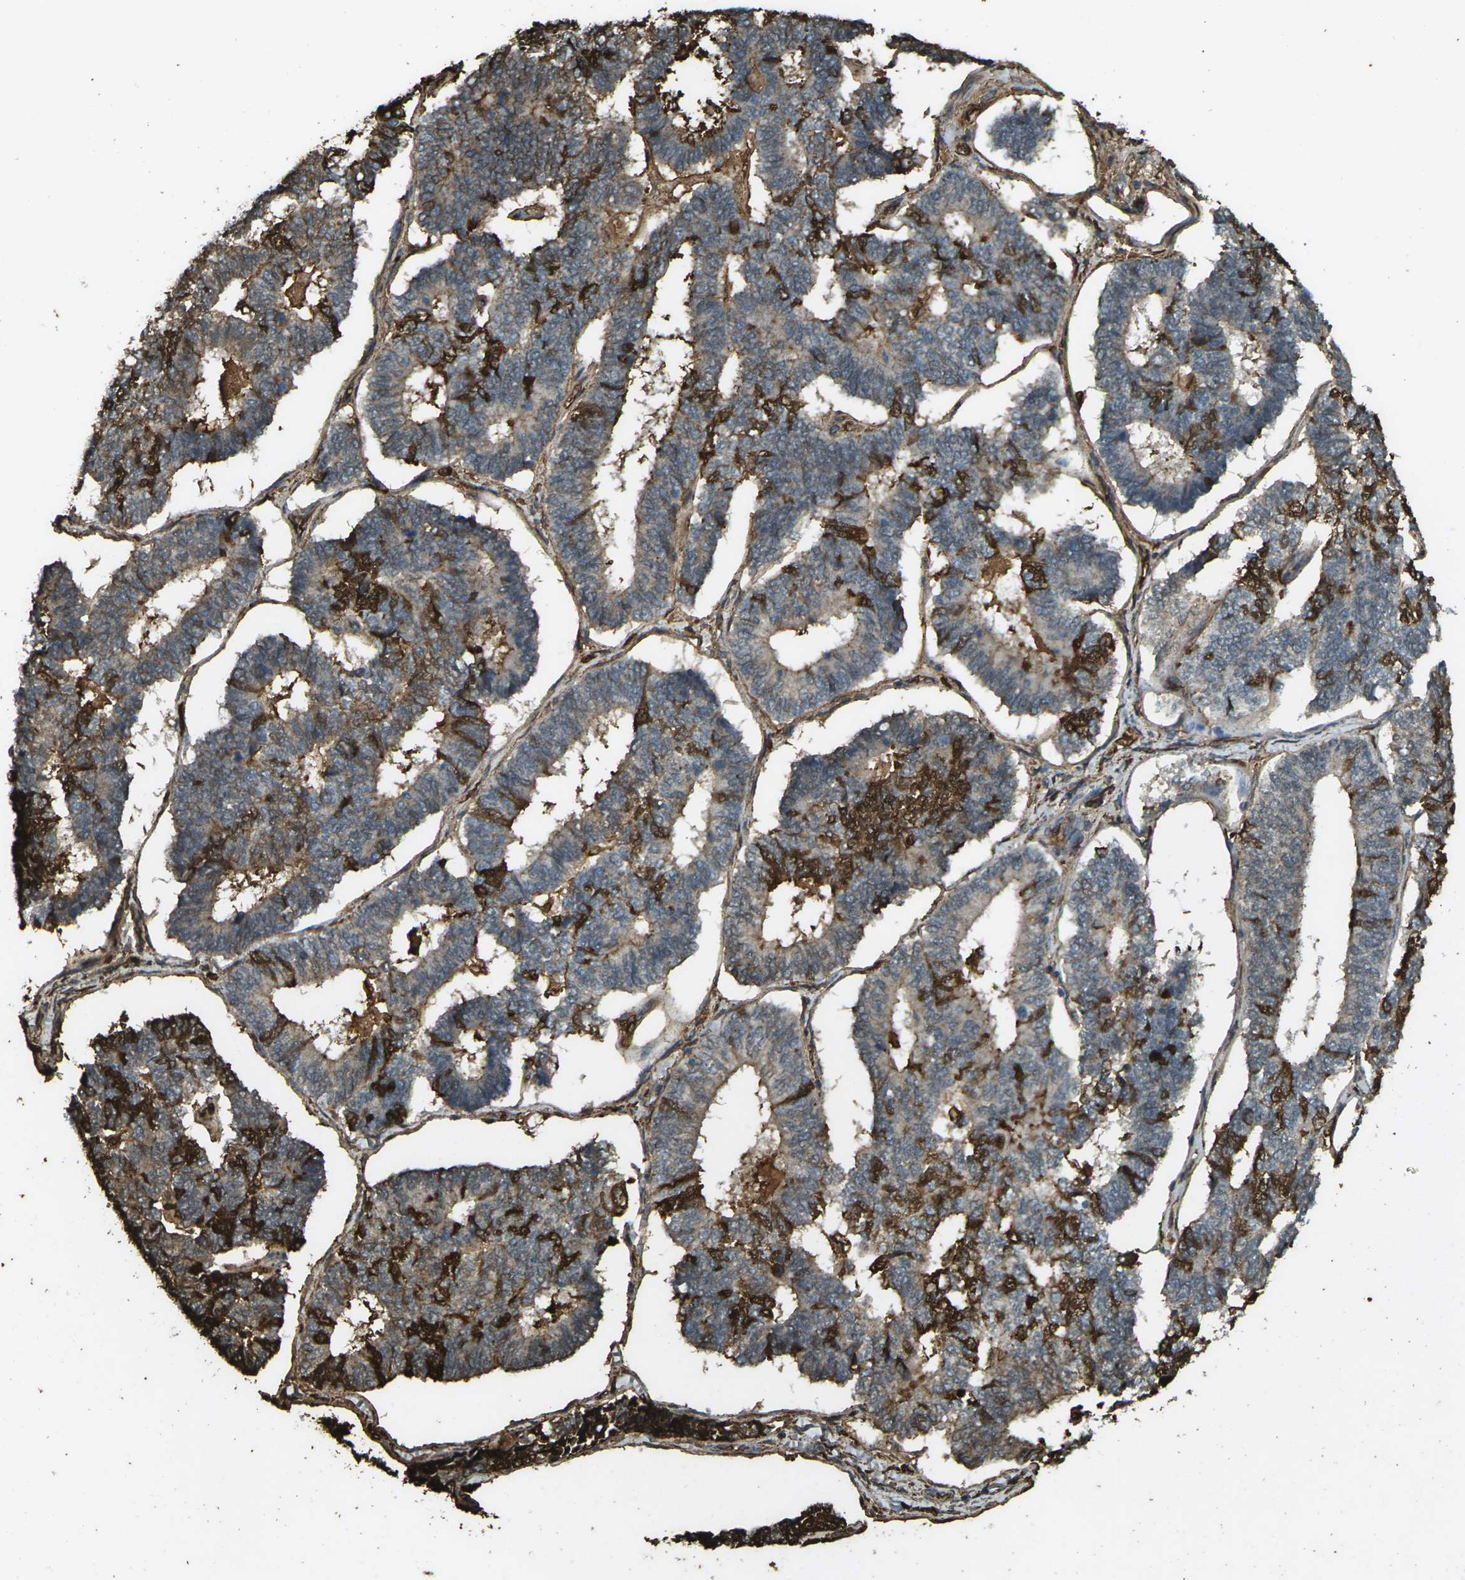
{"staining": {"intensity": "strong", "quantity": "25%-75%", "location": "cytoplasmic/membranous"}, "tissue": "endometrial cancer", "cell_type": "Tumor cells", "image_type": "cancer", "snomed": [{"axis": "morphology", "description": "Adenocarcinoma, NOS"}, {"axis": "topography", "description": "Endometrium"}], "caption": "A brown stain labels strong cytoplasmic/membranous expression of a protein in human endometrial adenocarcinoma tumor cells.", "gene": "CYP1B1", "patient": {"sex": "female", "age": 70}}